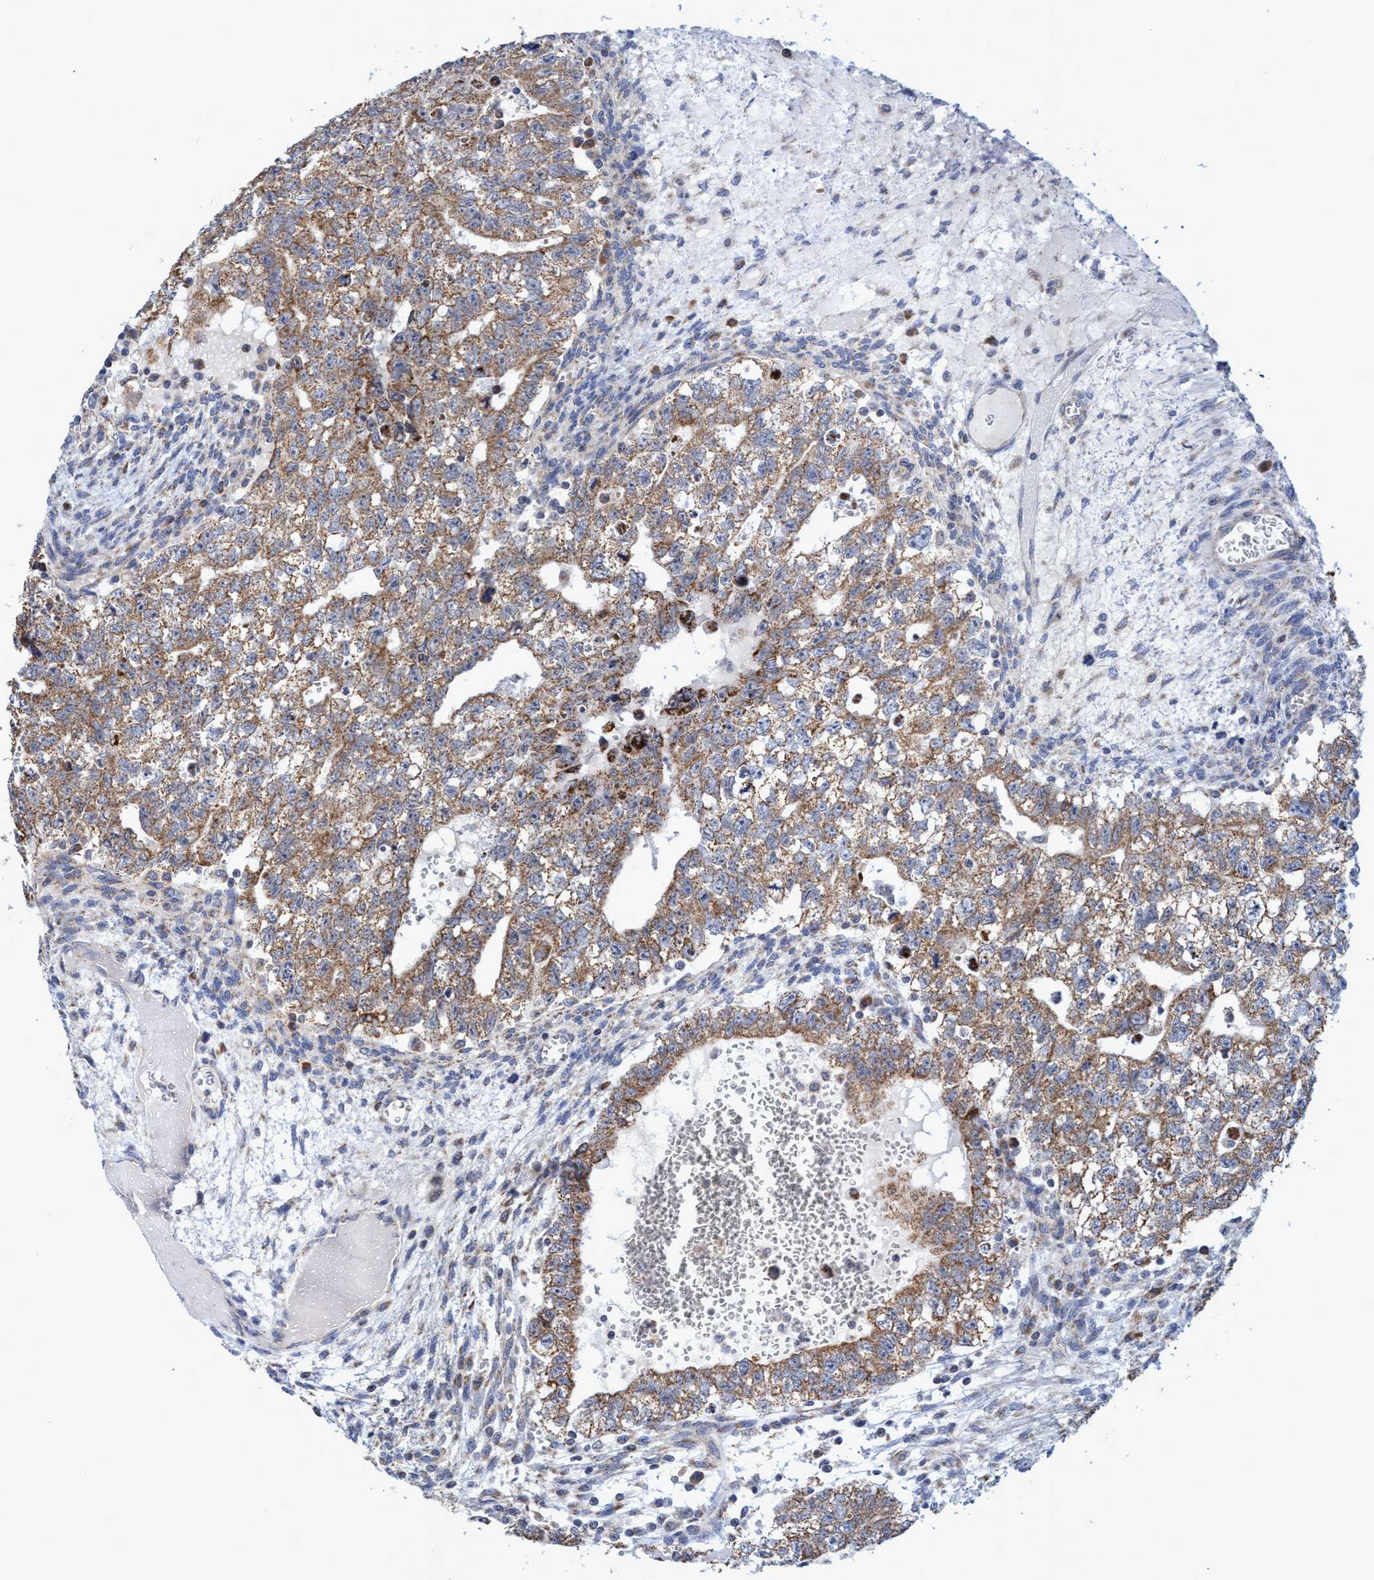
{"staining": {"intensity": "moderate", "quantity": ">75%", "location": "cytoplasmic/membranous"}, "tissue": "testis cancer", "cell_type": "Tumor cells", "image_type": "cancer", "snomed": [{"axis": "morphology", "description": "Seminoma, NOS"}, {"axis": "morphology", "description": "Carcinoma, Embryonal, NOS"}, {"axis": "topography", "description": "Testis"}], "caption": "There is medium levels of moderate cytoplasmic/membranous expression in tumor cells of testis seminoma, as demonstrated by immunohistochemical staining (brown color).", "gene": "NAT16", "patient": {"sex": "male", "age": 38}}